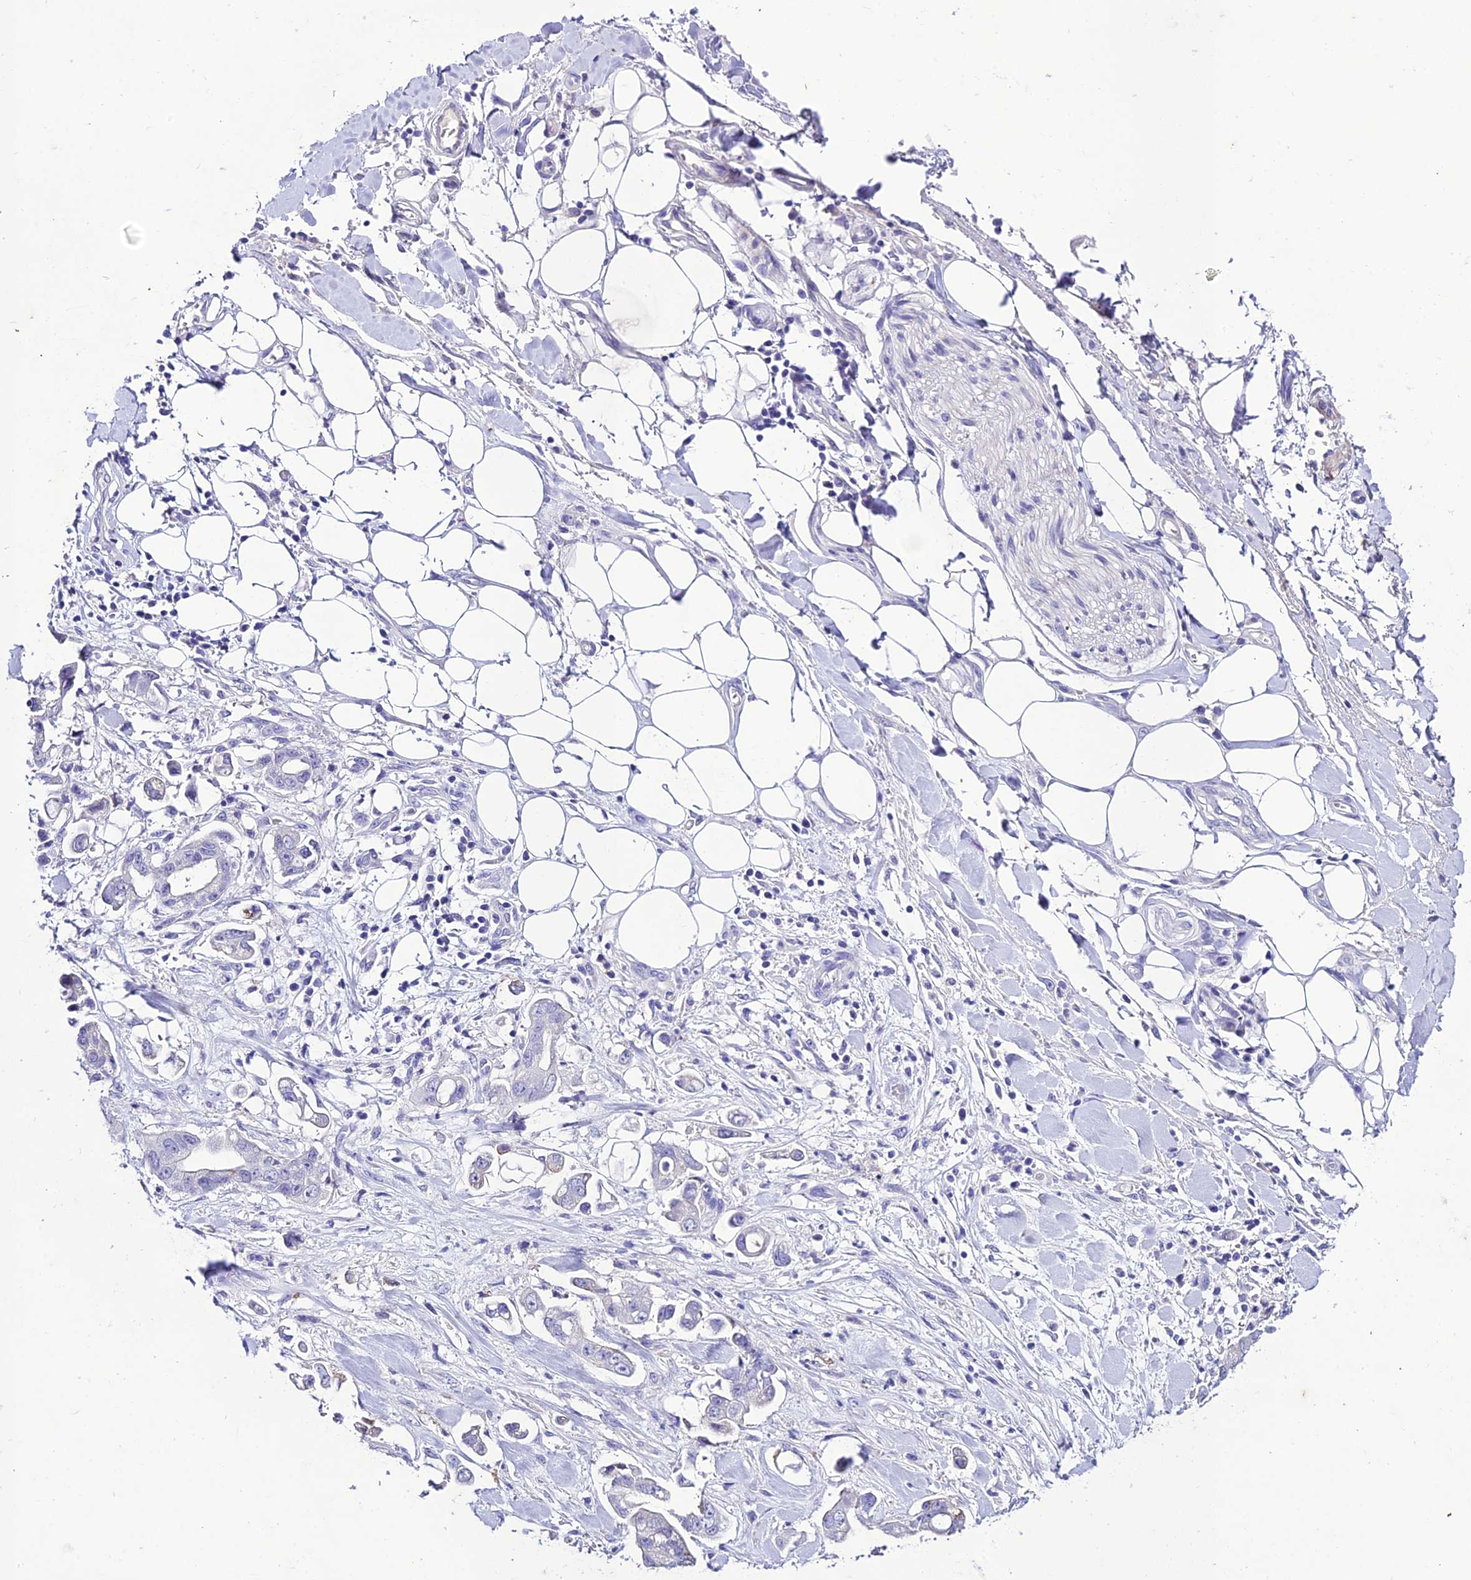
{"staining": {"intensity": "negative", "quantity": "none", "location": "none"}, "tissue": "stomach cancer", "cell_type": "Tumor cells", "image_type": "cancer", "snomed": [{"axis": "morphology", "description": "Adenocarcinoma, NOS"}, {"axis": "topography", "description": "Stomach"}], "caption": "Immunohistochemistry (IHC) image of neoplastic tissue: stomach cancer (adenocarcinoma) stained with DAB demonstrates no significant protein positivity in tumor cells.", "gene": "NLRP6", "patient": {"sex": "male", "age": 62}}